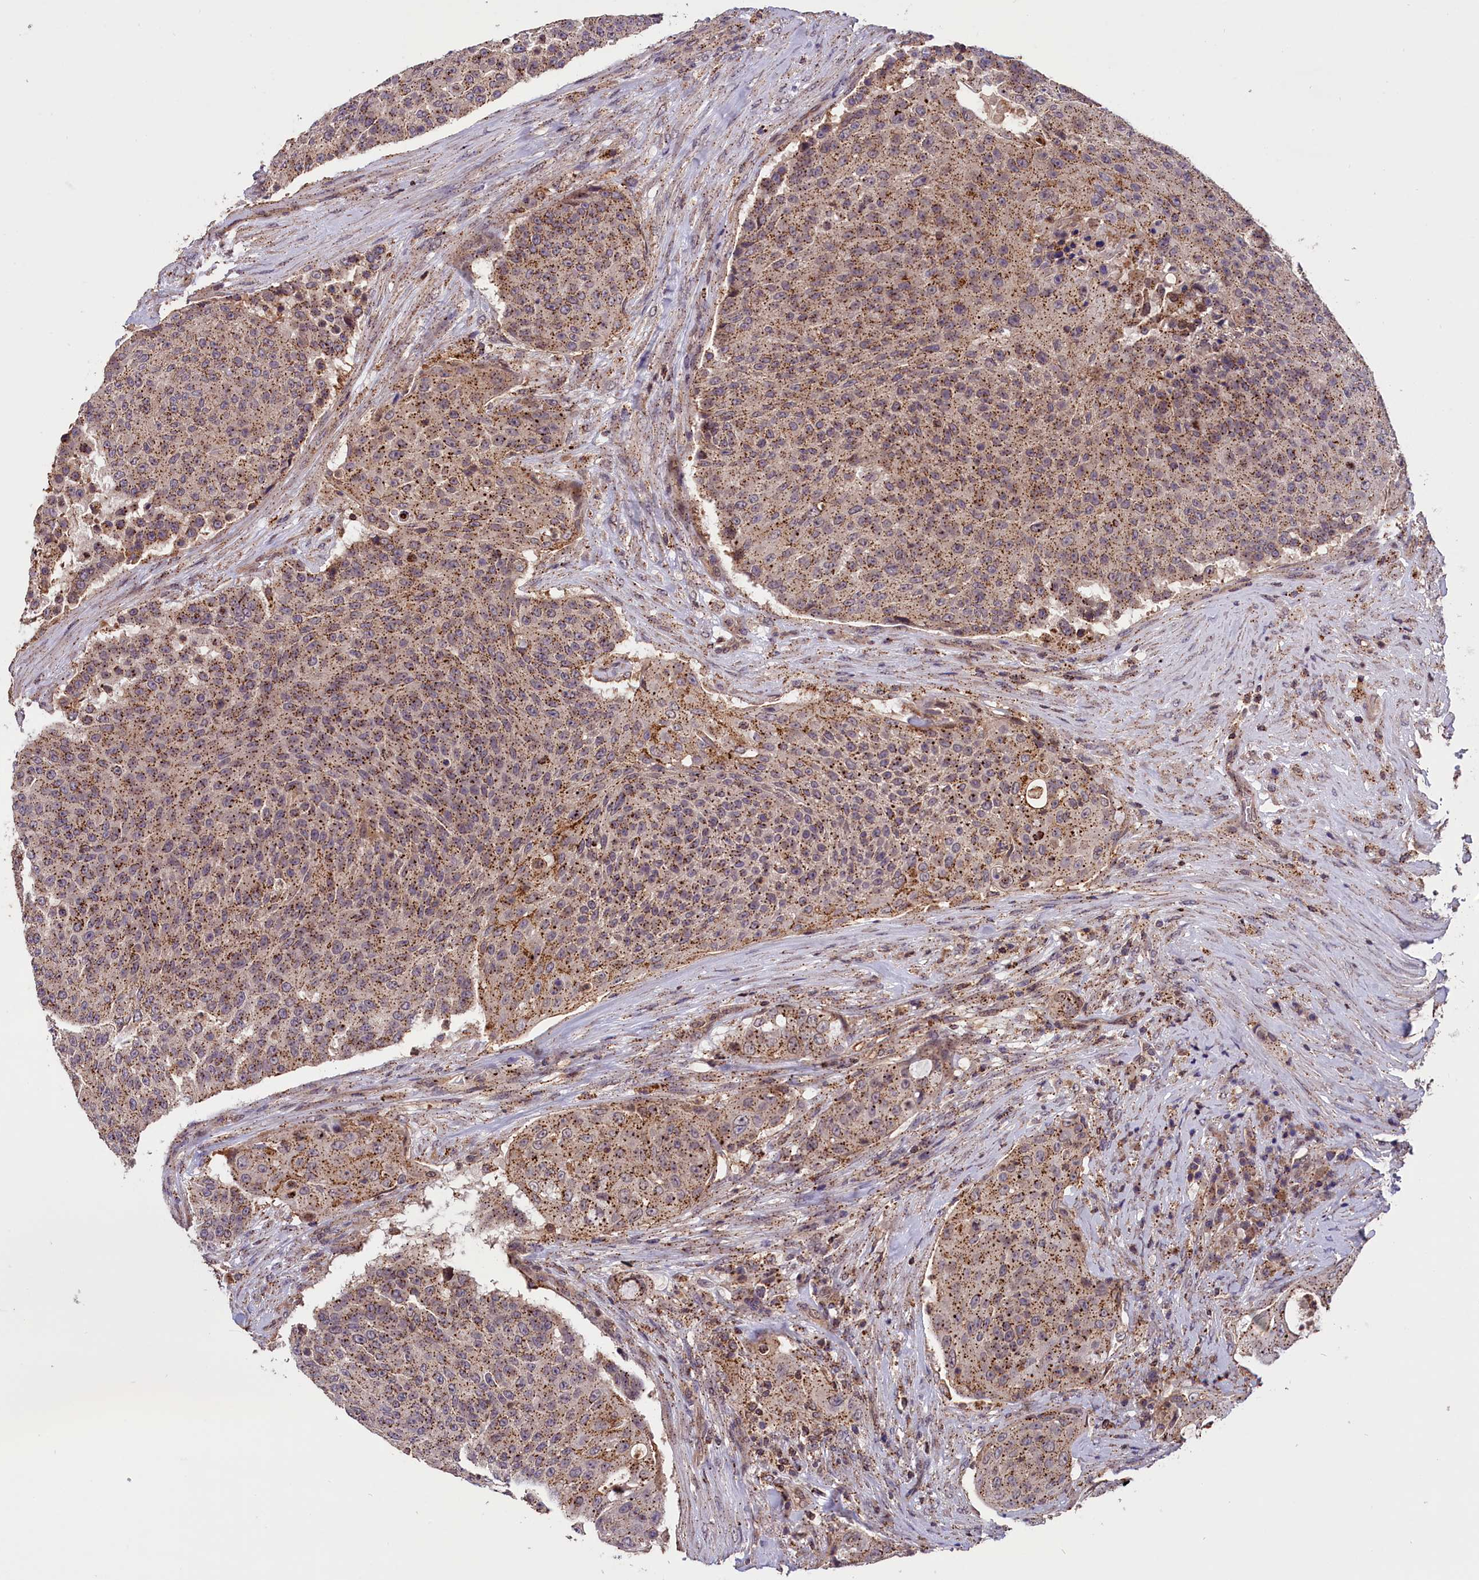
{"staining": {"intensity": "moderate", "quantity": ">75%", "location": "cytoplasmic/membranous"}, "tissue": "urothelial cancer", "cell_type": "Tumor cells", "image_type": "cancer", "snomed": [{"axis": "morphology", "description": "Urothelial carcinoma, High grade"}, {"axis": "topography", "description": "Urinary bladder"}], "caption": "Immunohistochemical staining of high-grade urothelial carcinoma exhibits medium levels of moderate cytoplasmic/membranous protein staining in about >75% of tumor cells.", "gene": "IST1", "patient": {"sex": "female", "age": 63}}